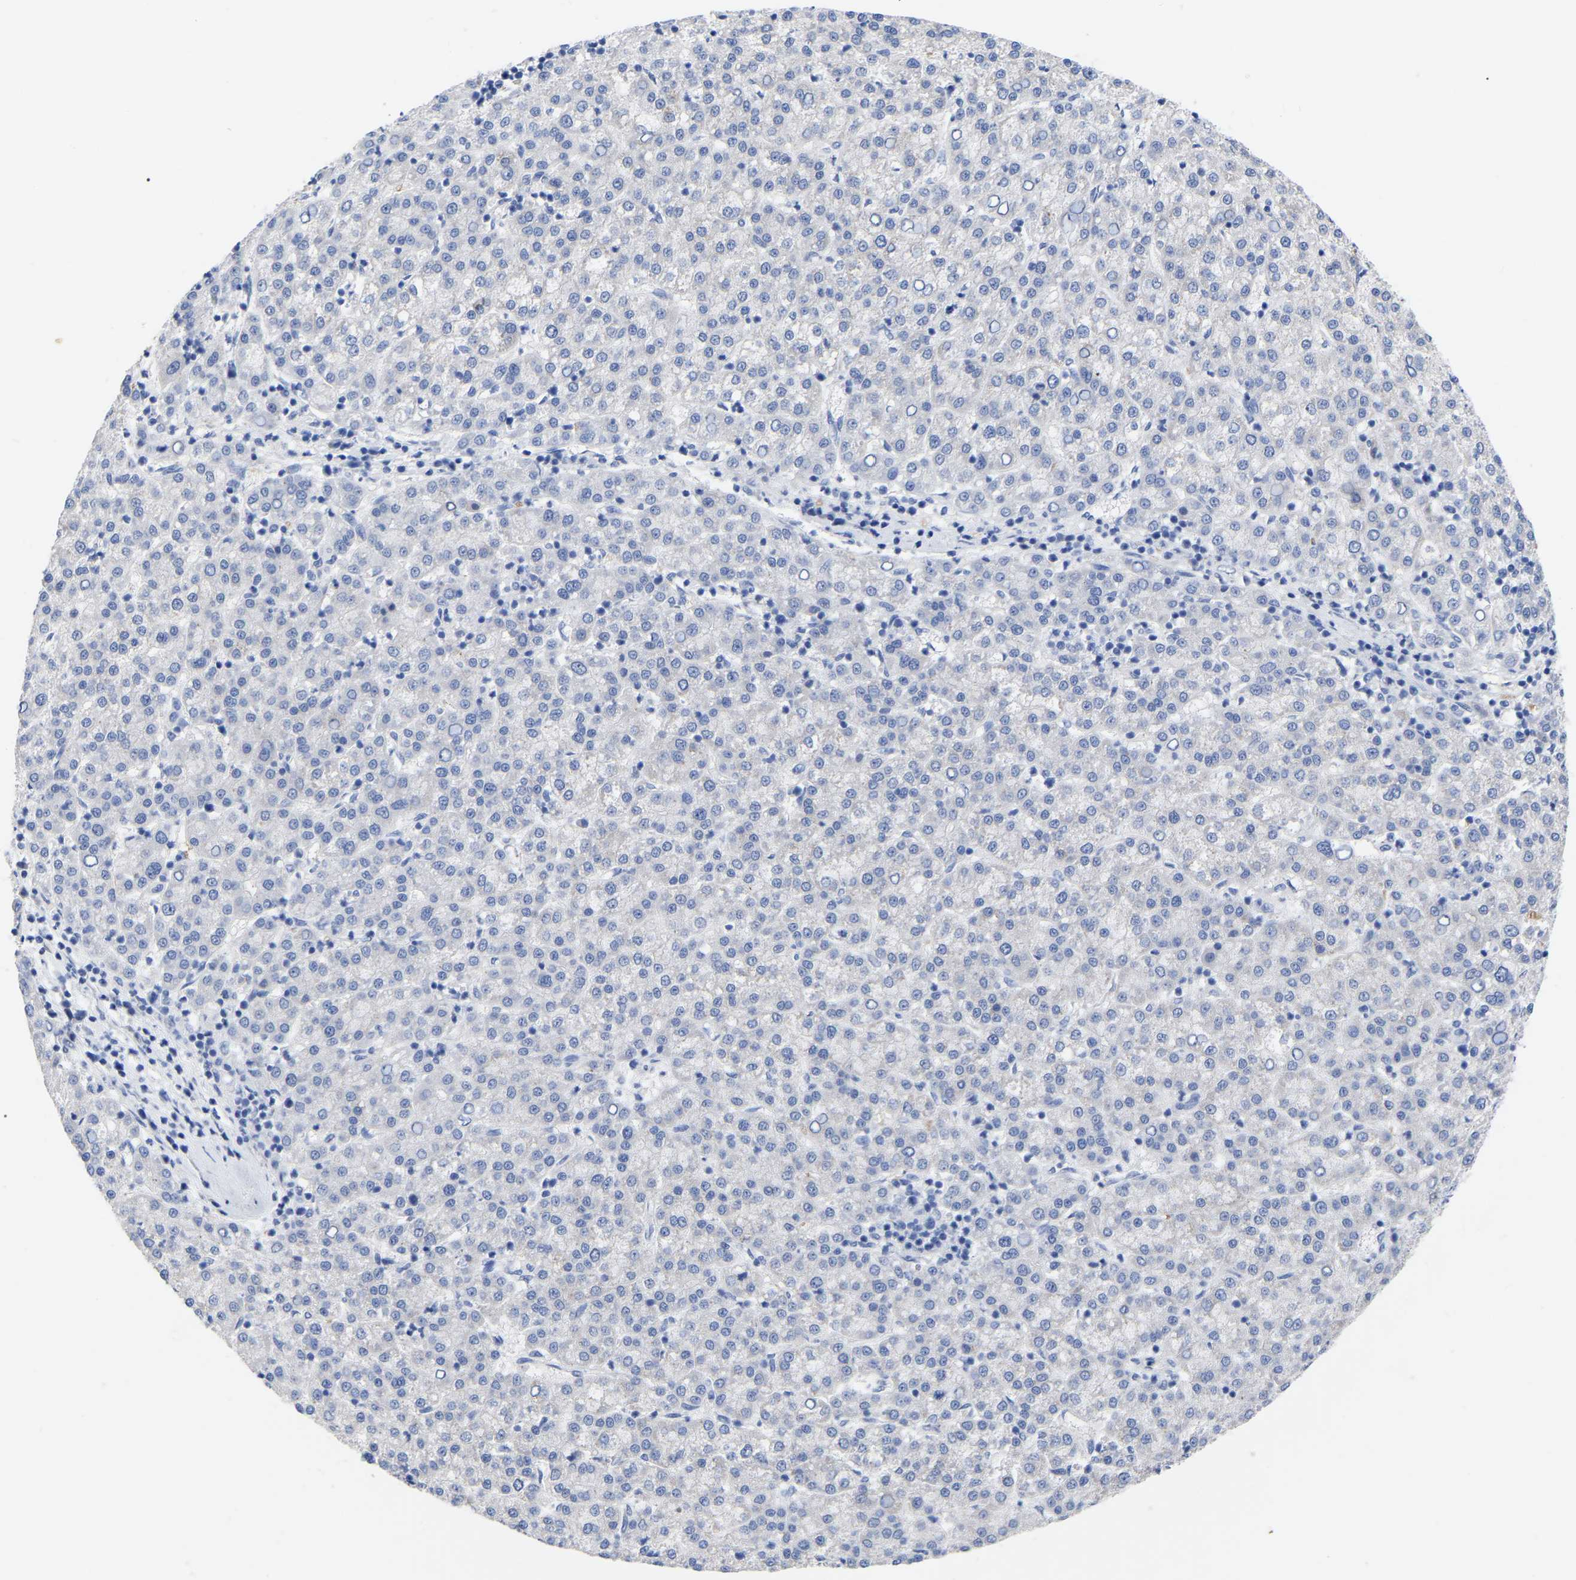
{"staining": {"intensity": "negative", "quantity": "none", "location": "none"}, "tissue": "liver cancer", "cell_type": "Tumor cells", "image_type": "cancer", "snomed": [{"axis": "morphology", "description": "Carcinoma, Hepatocellular, NOS"}, {"axis": "topography", "description": "Liver"}], "caption": "This is an immunohistochemistry (IHC) histopathology image of human liver cancer (hepatocellular carcinoma). There is no expression in tumor cells.", "gene": "GDF3", "patient": {"sex": "female", "age": 58}}